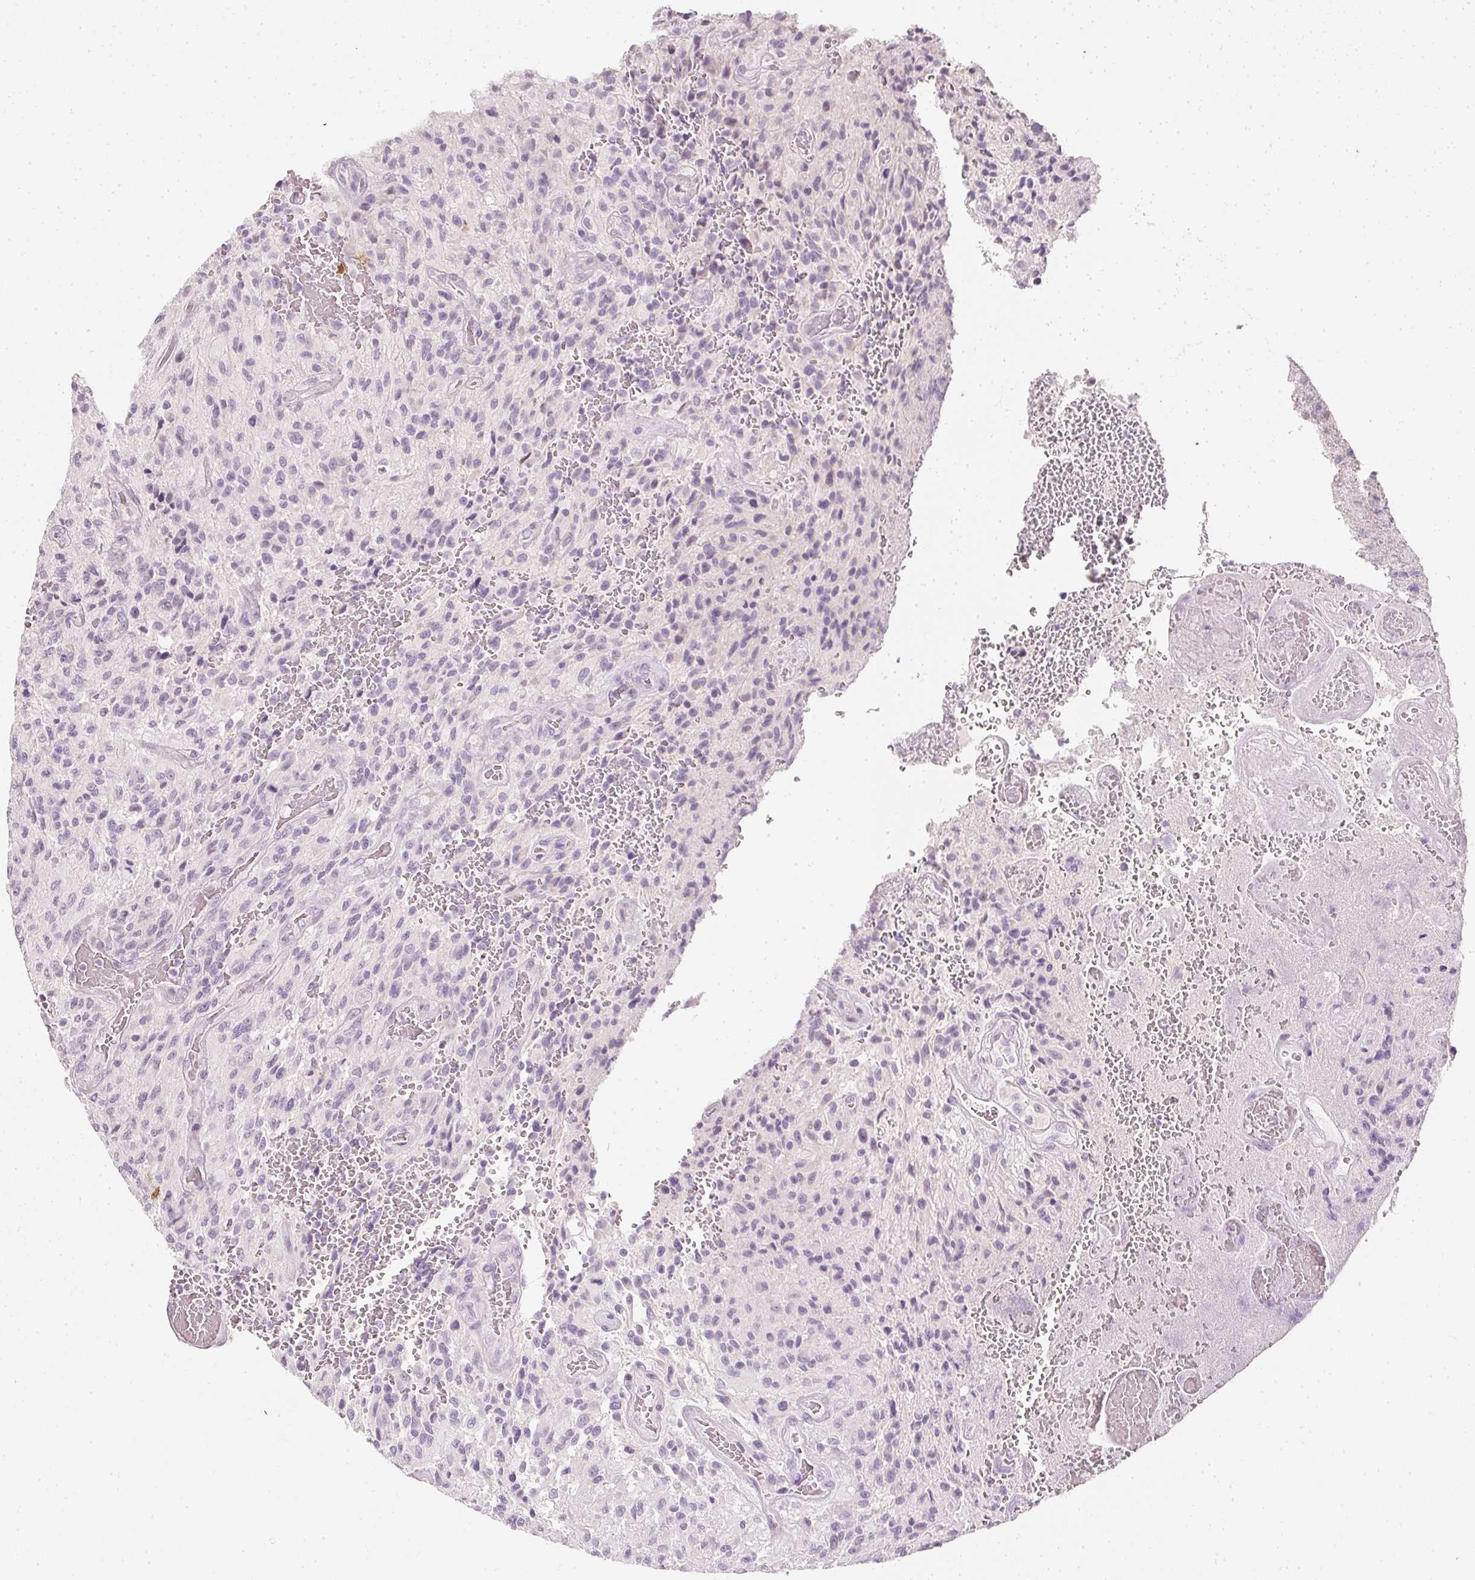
{"staining": {"intensity": "negative", "quantity": "none", "location": "none"}, "tissue": "glioma", "cell_type": "Tumor cells", "image_type": "cancer", "snomed": [{"axis": "morphology", "description": "Normal tissue, NOS"}, {"axis": "morphology", "description": "Glioma, malignant, High grade"}, {"axis": "topography", "description": "Cerebral cortex"}], "caption": "This micrograph is of malignant glioma (high-grade) stained with immunohistochemistry to label a protein in brown with the nuclei are counter-stained blue. There is no expression in tumor cells. (DAB IHC, high magnification).", "gene": "ELAVL3", "patient": {"sex": "male", "age": 56}}